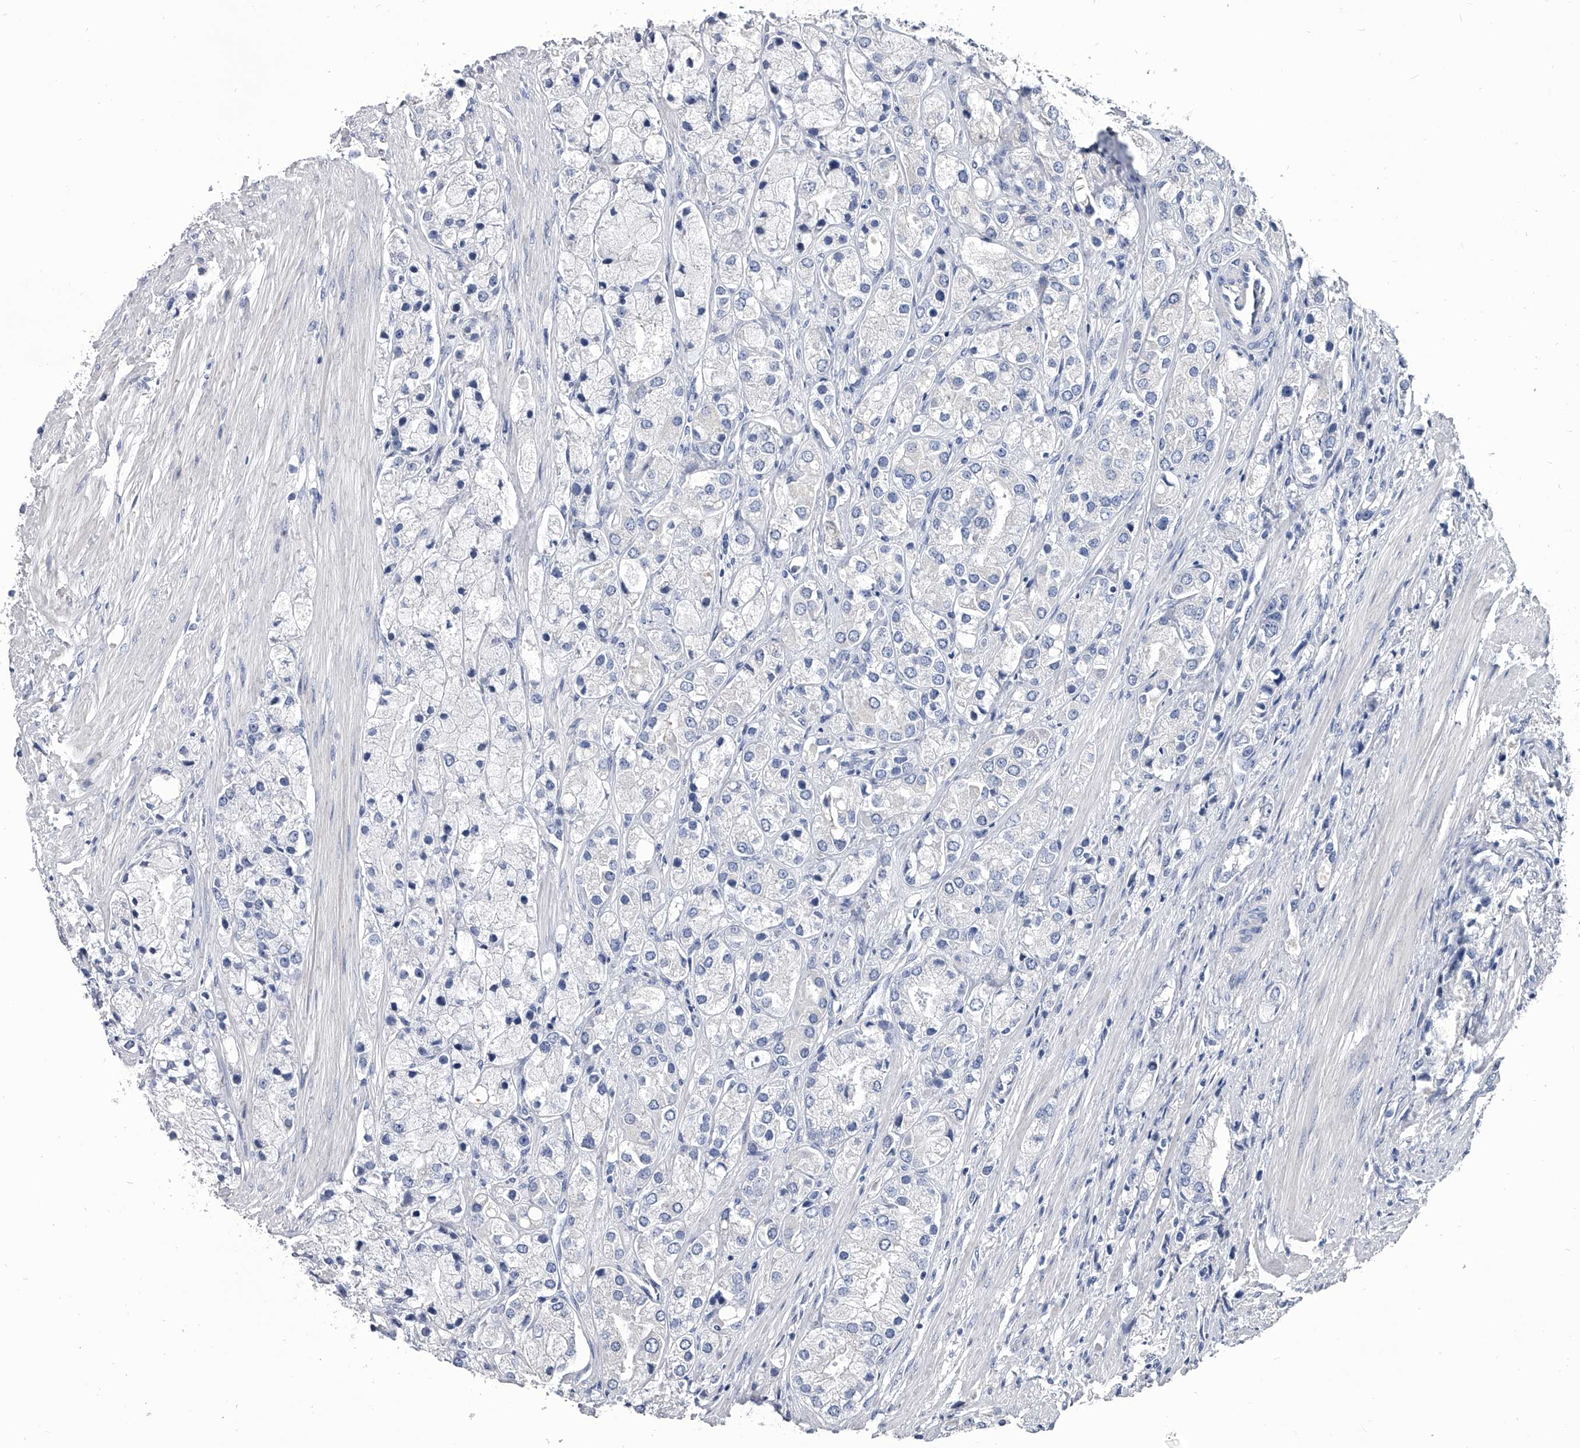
{"staining": {"intensity": "negative", "quantity": "none", "location": "none"}, "tissue": "prostate cancer", "cell_type": "Tumor cells", "image_type": "cancer", "snomed": [{"axis": "morphology", "description": "Adenocarcinoma, High grade"}, {"axis": "topography", "description": "Prostate"}], "caption": "This micrograph is of prostate cancer stained with IHC to label a protein in brown with the nuclei are counter-stained blue. There is no positivity in tumor cells.", "gene": "SPP1", "patient": {"sex": "male", "age": 50}}